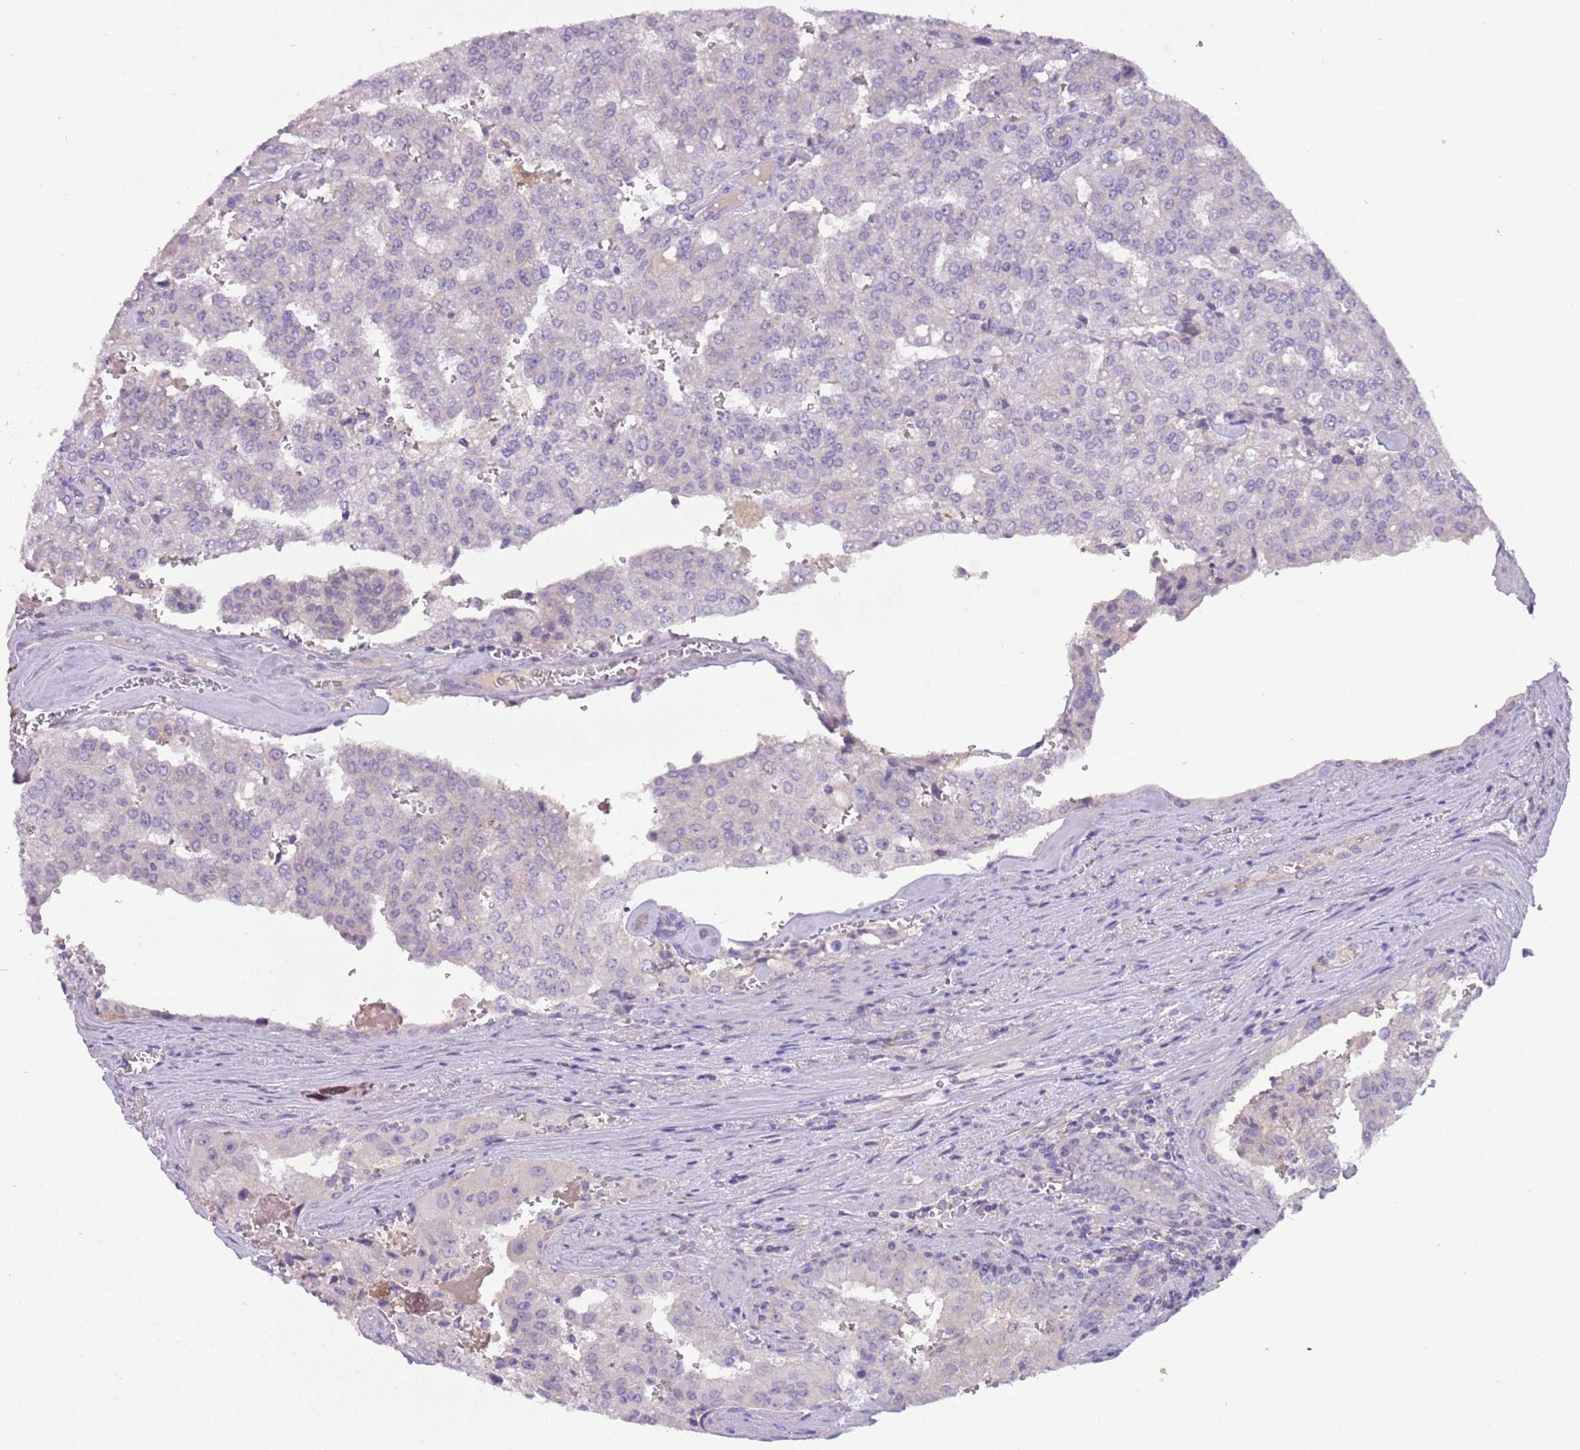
{"staining": {"intensity": "negative", "quantity": "none", "location": "none"}, "tissue": "prostate cancer", "cell_type": "Tumor cells", "image_type": "cancer", "snomed": [{"axis": "morphology", "description": "Adenocarcinoma, High grade"}, {"axis": "topography", "description": "Prostate"}], "caption": "A high-resolution micrograph shows IHC staining of prostate cancer (adenocarcinoma (high-grade)), which displays no significant positivity in tumor cells. (DAB (3,3'-diaminobenzidine) immunohistochemistry, high magnification).", "gene": "CFAP73", "patient": {"sex": "male", "age": 68}}